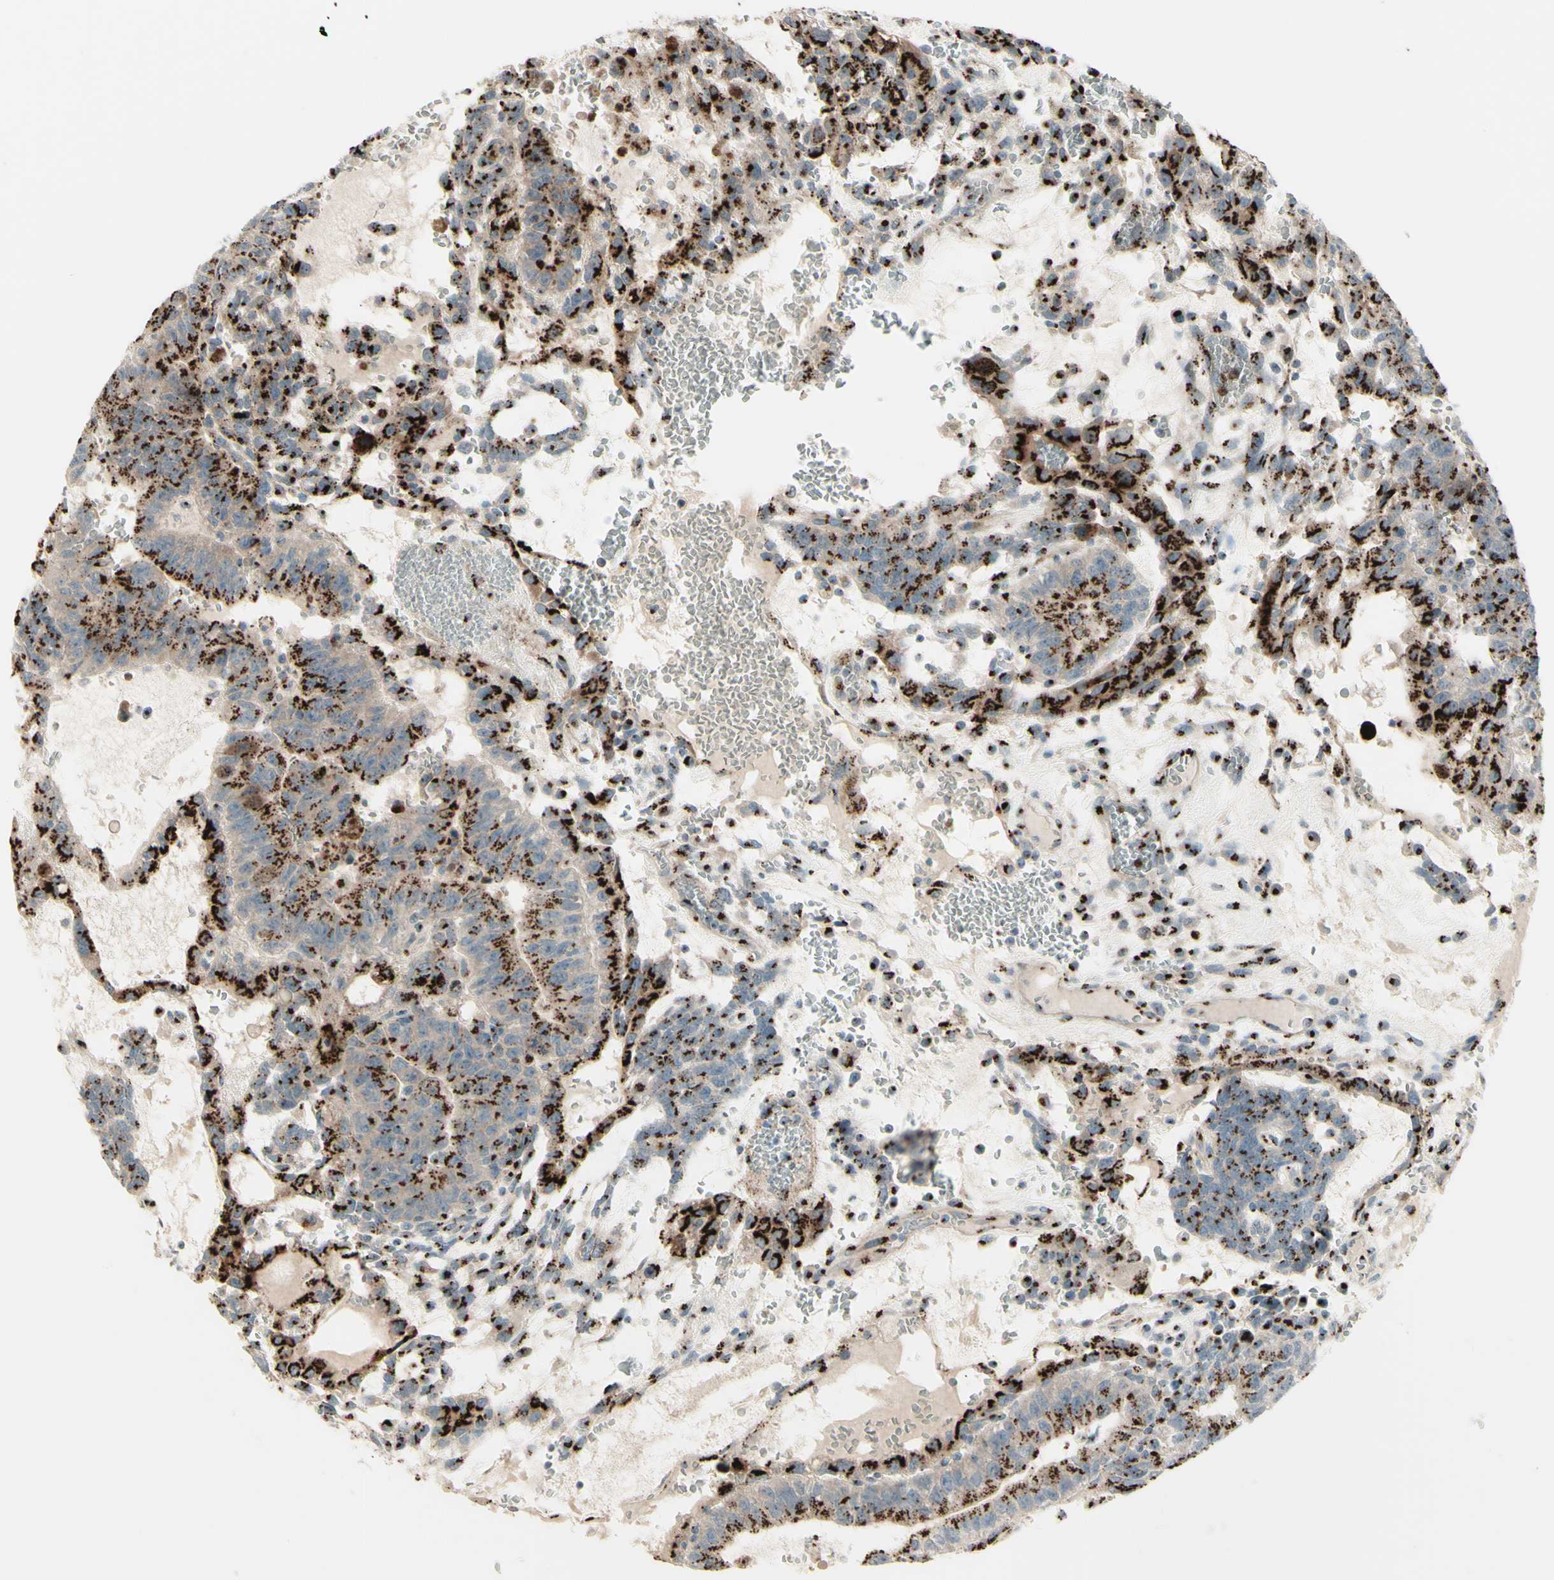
{"staining": {"intensity": "strong", "quantity": ">75%", "location": "cytoplasmic/membranous"}, "tissue": "testis cancer", "cell_type": "Tumor cells", "image_type": "cancer", "snomed": [{"axis": "morphology", "description": "Seminoma, NOS"}, {"axis": "morphology", "description": "Carcinoma, Embryonal, NOS"}, {"axis": "topography", "description": "Testis"}], "caption": "A photomicrograph of human testis cancer stained for a protein reveals strong cytoplasmic/membranous brown staining in tumor cells.", "gene": "BPNT2", "patient": {"sex": "male", "age": 52}}